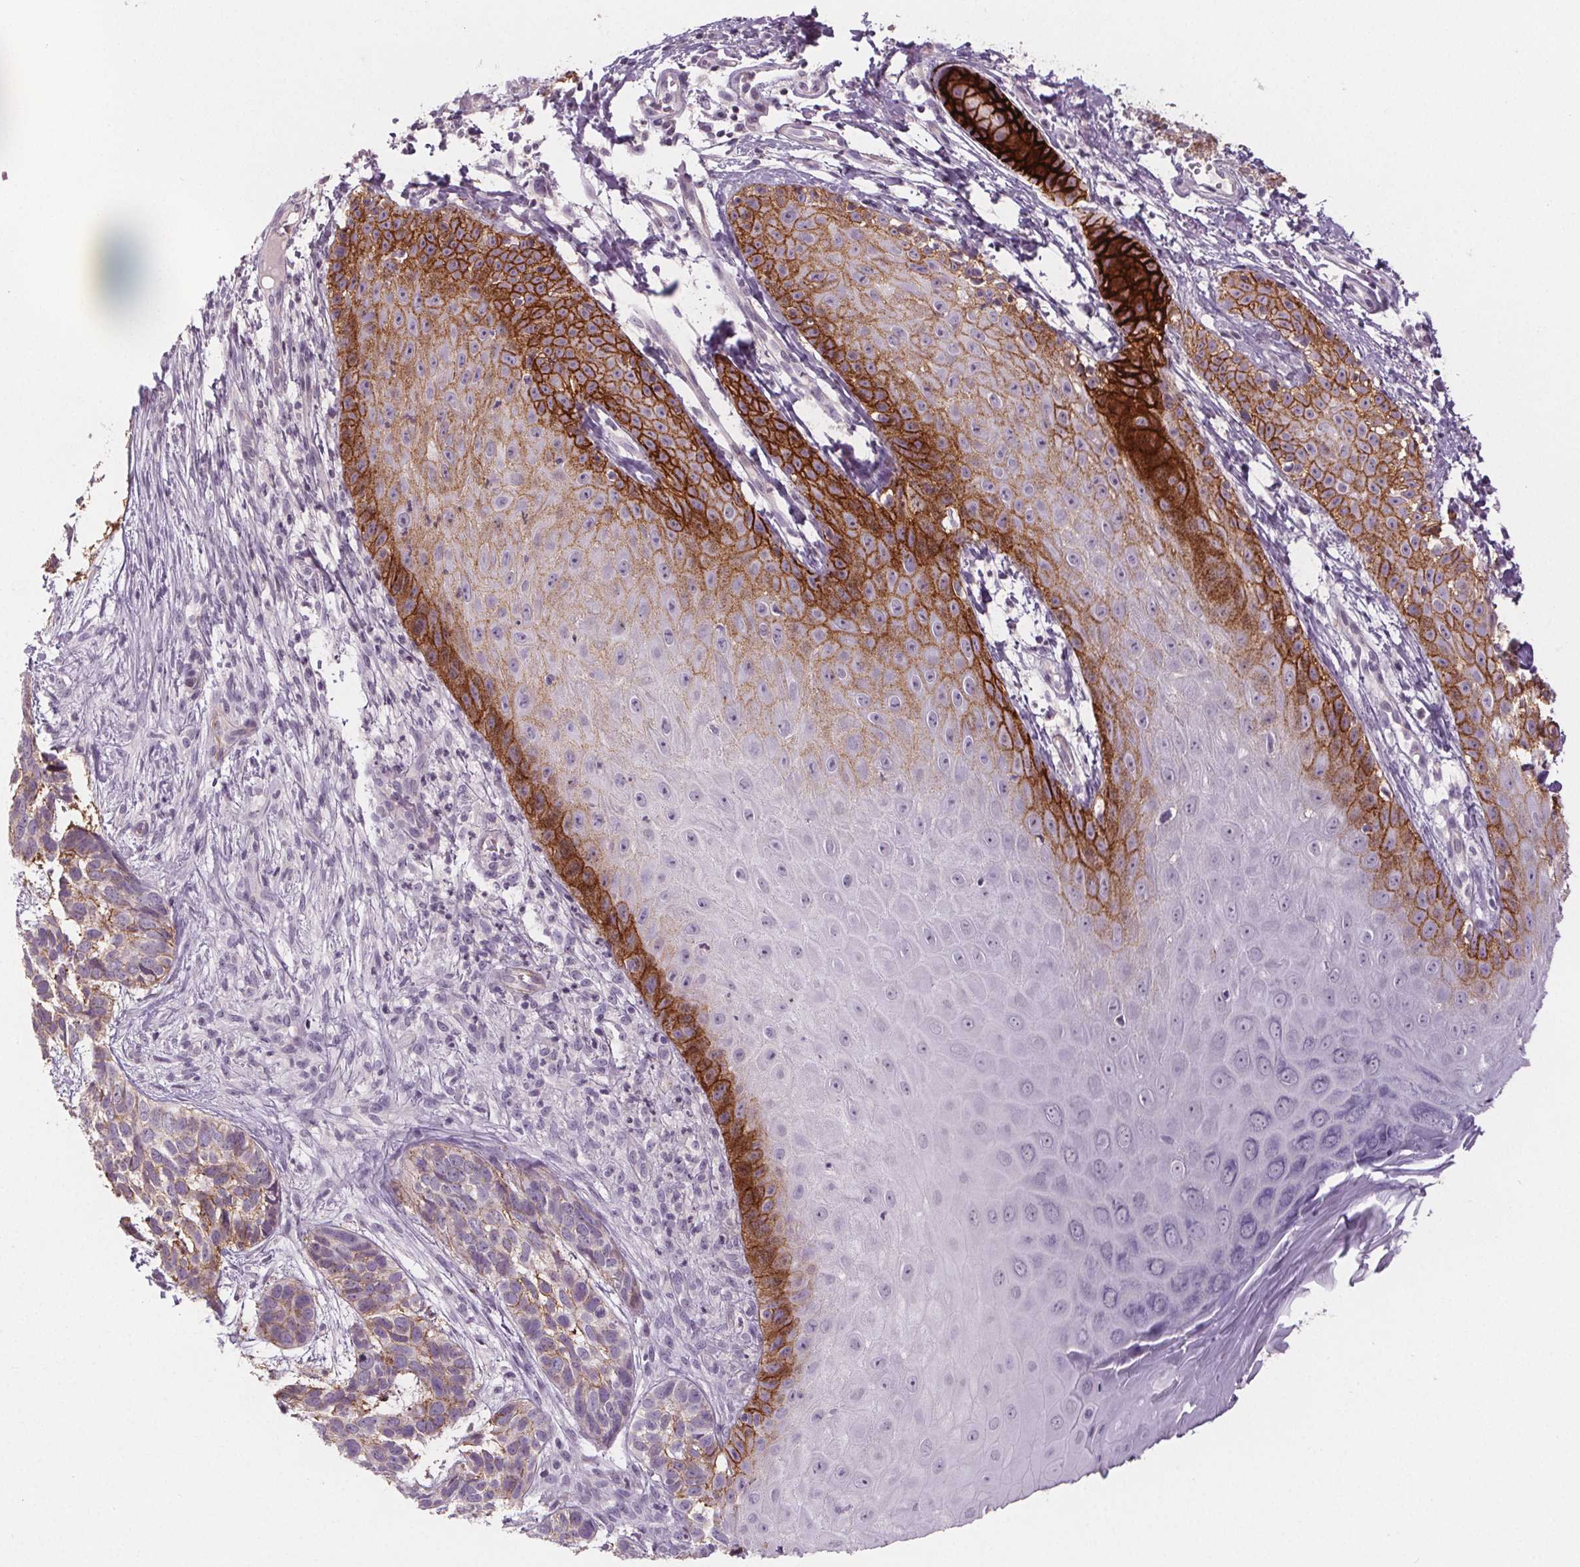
{"staining": {"intensity": "weak", "quantity": ">75%", "location": "cytoplasmic/membranous"}, "tissue": "skin cancer", "cell_type": "Tumor cells", "image_type": "cancer", "snomed": [{"axis": "morphology", "description": "Basal cell carcinoma"}, {"axis": "topography", "description": "Skin"}], "caption": "This is a photomicrograph of IHC staining of basal cell carcinoma (skin), which shows weak positivity in the cytoplasmic/membranous of tumor cells.", "gene": "ATP1A1", "patient": {"sex": "male", "age": 78}}